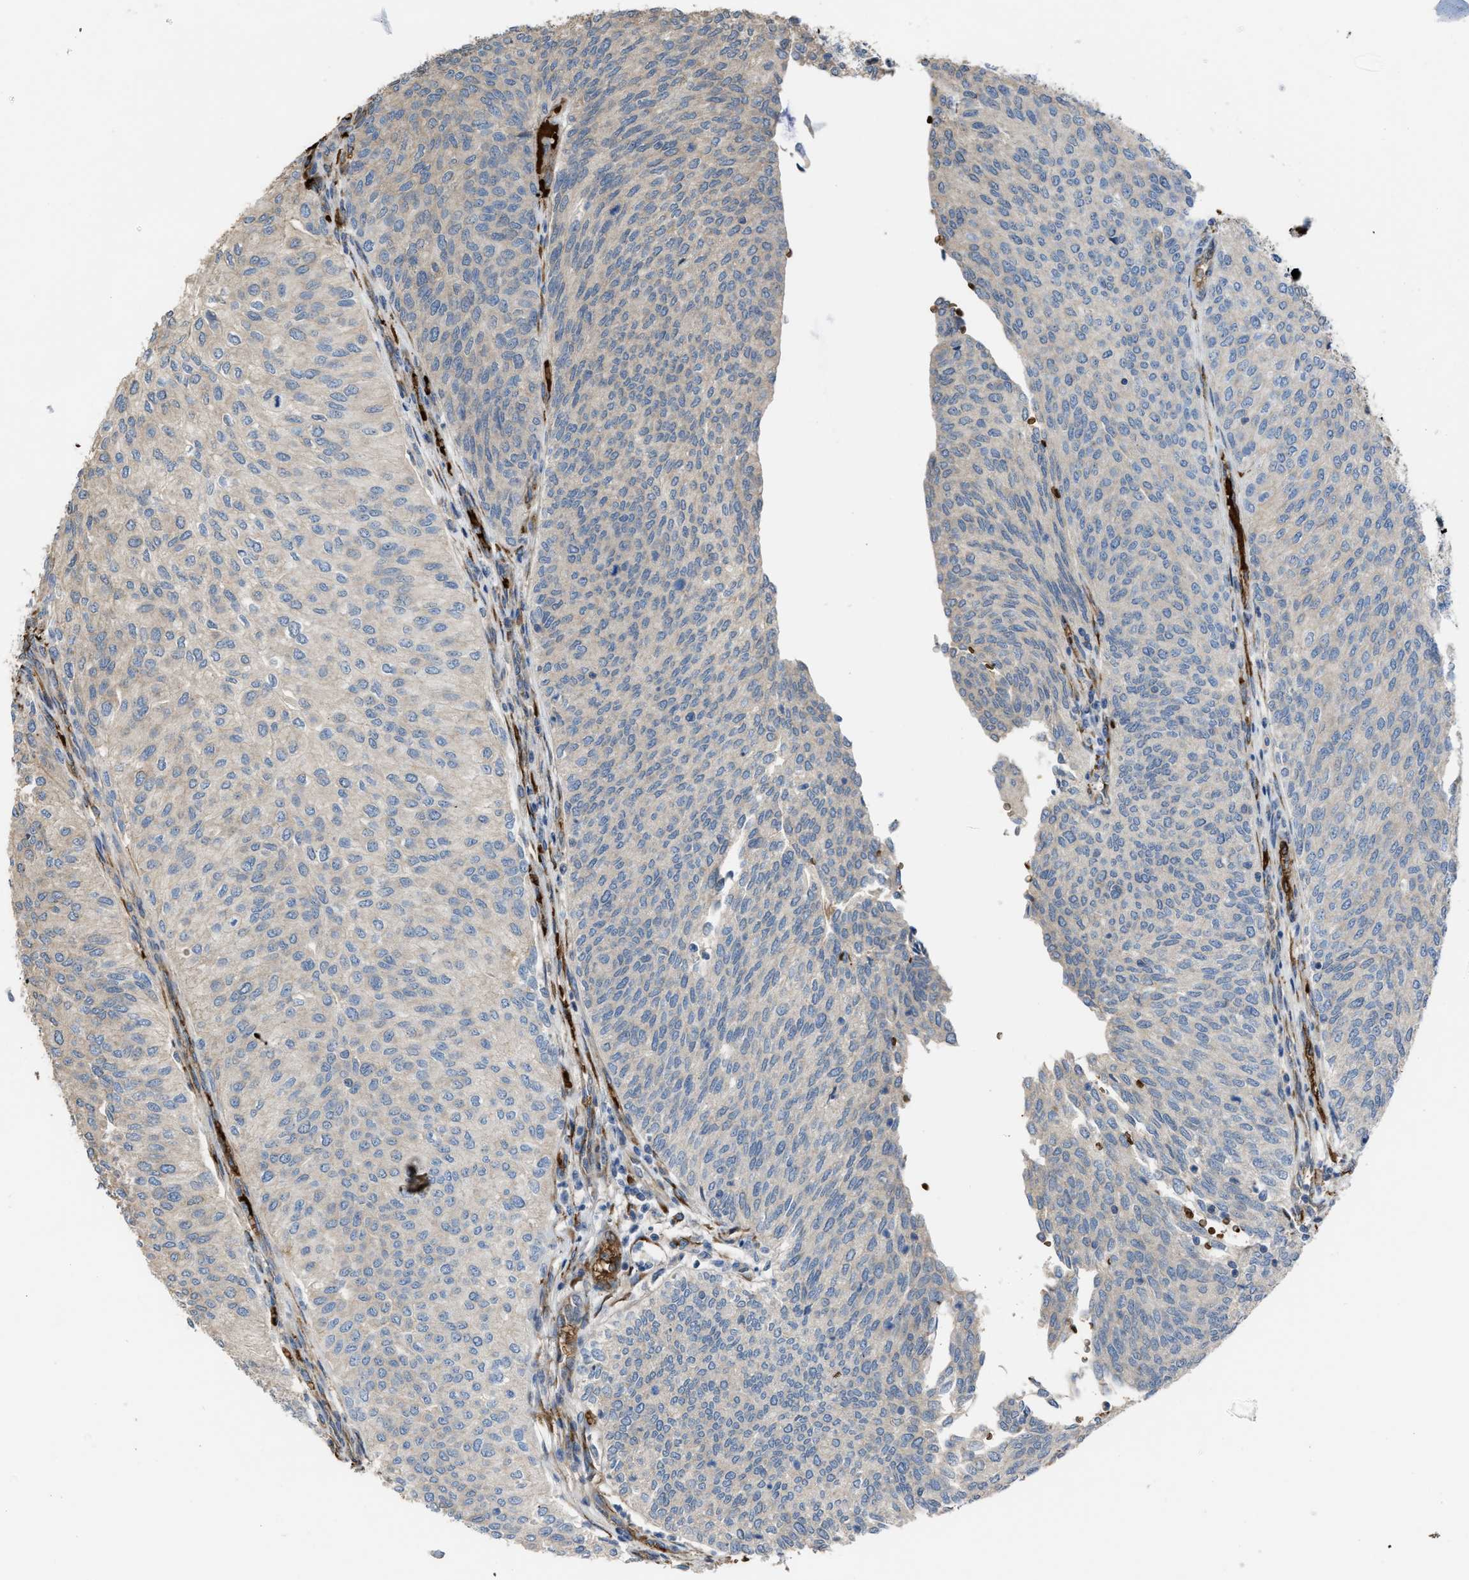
{"staining": {"intensity": "negative", "quantity": "none", "location": "none"}, "tissue": "urothelial cancer", "cell_type": "Tumor cells", "image_type": "cancer", "snomed": [{"axis": "morphology", "description": "Urothelial carcinoma, Low grade"}, {"axis": "topography", "description": "Urinary bladder"}], "caption": "Image shows no significant protein staining in tumor cells of urothelial cancer.", "gene": "SELENOM", "patient": {"sex": "female", "age": 79}}